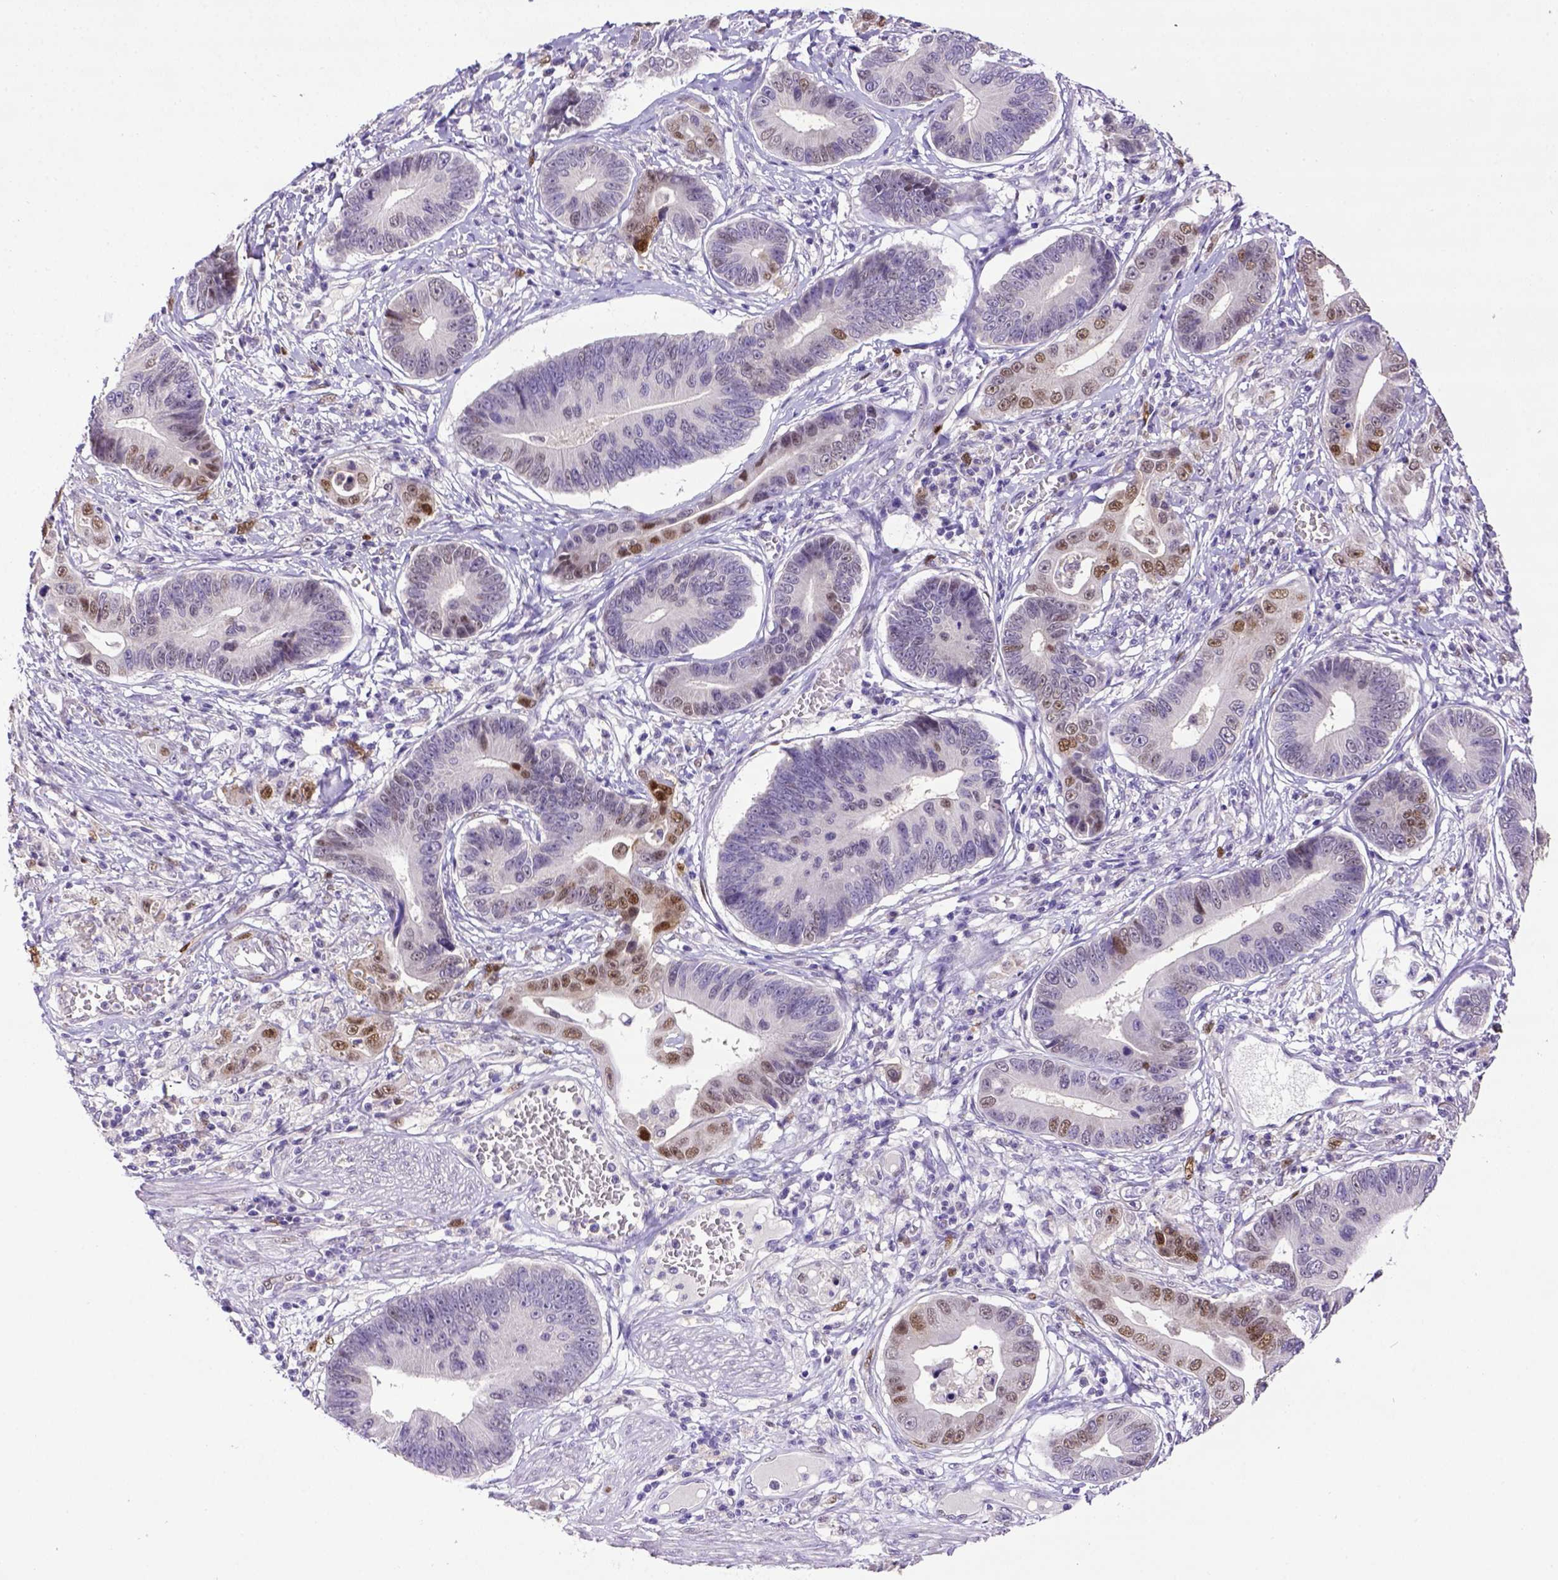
{"staining": {"intensity": "moderate", "quantity": "25%-75%", "location": "nuclear"}, "tissue": "stomach cancer", "cell_type": "Tumor cells", "image_type": "cancer", "snomed": [{"axis": "morphology", "description": "Adenocarcinoma, NOS"}, {"axis": "topography", "description": "Stomach"}], "caption": "Human stomach adenocarcinoma stained for a protein (brown) demonstrates moderate nuclear positive staining in about 25%-75% of tumor cells.", "gene": "CDKN1A", "patient": {"sex": "male", "age": 84}}